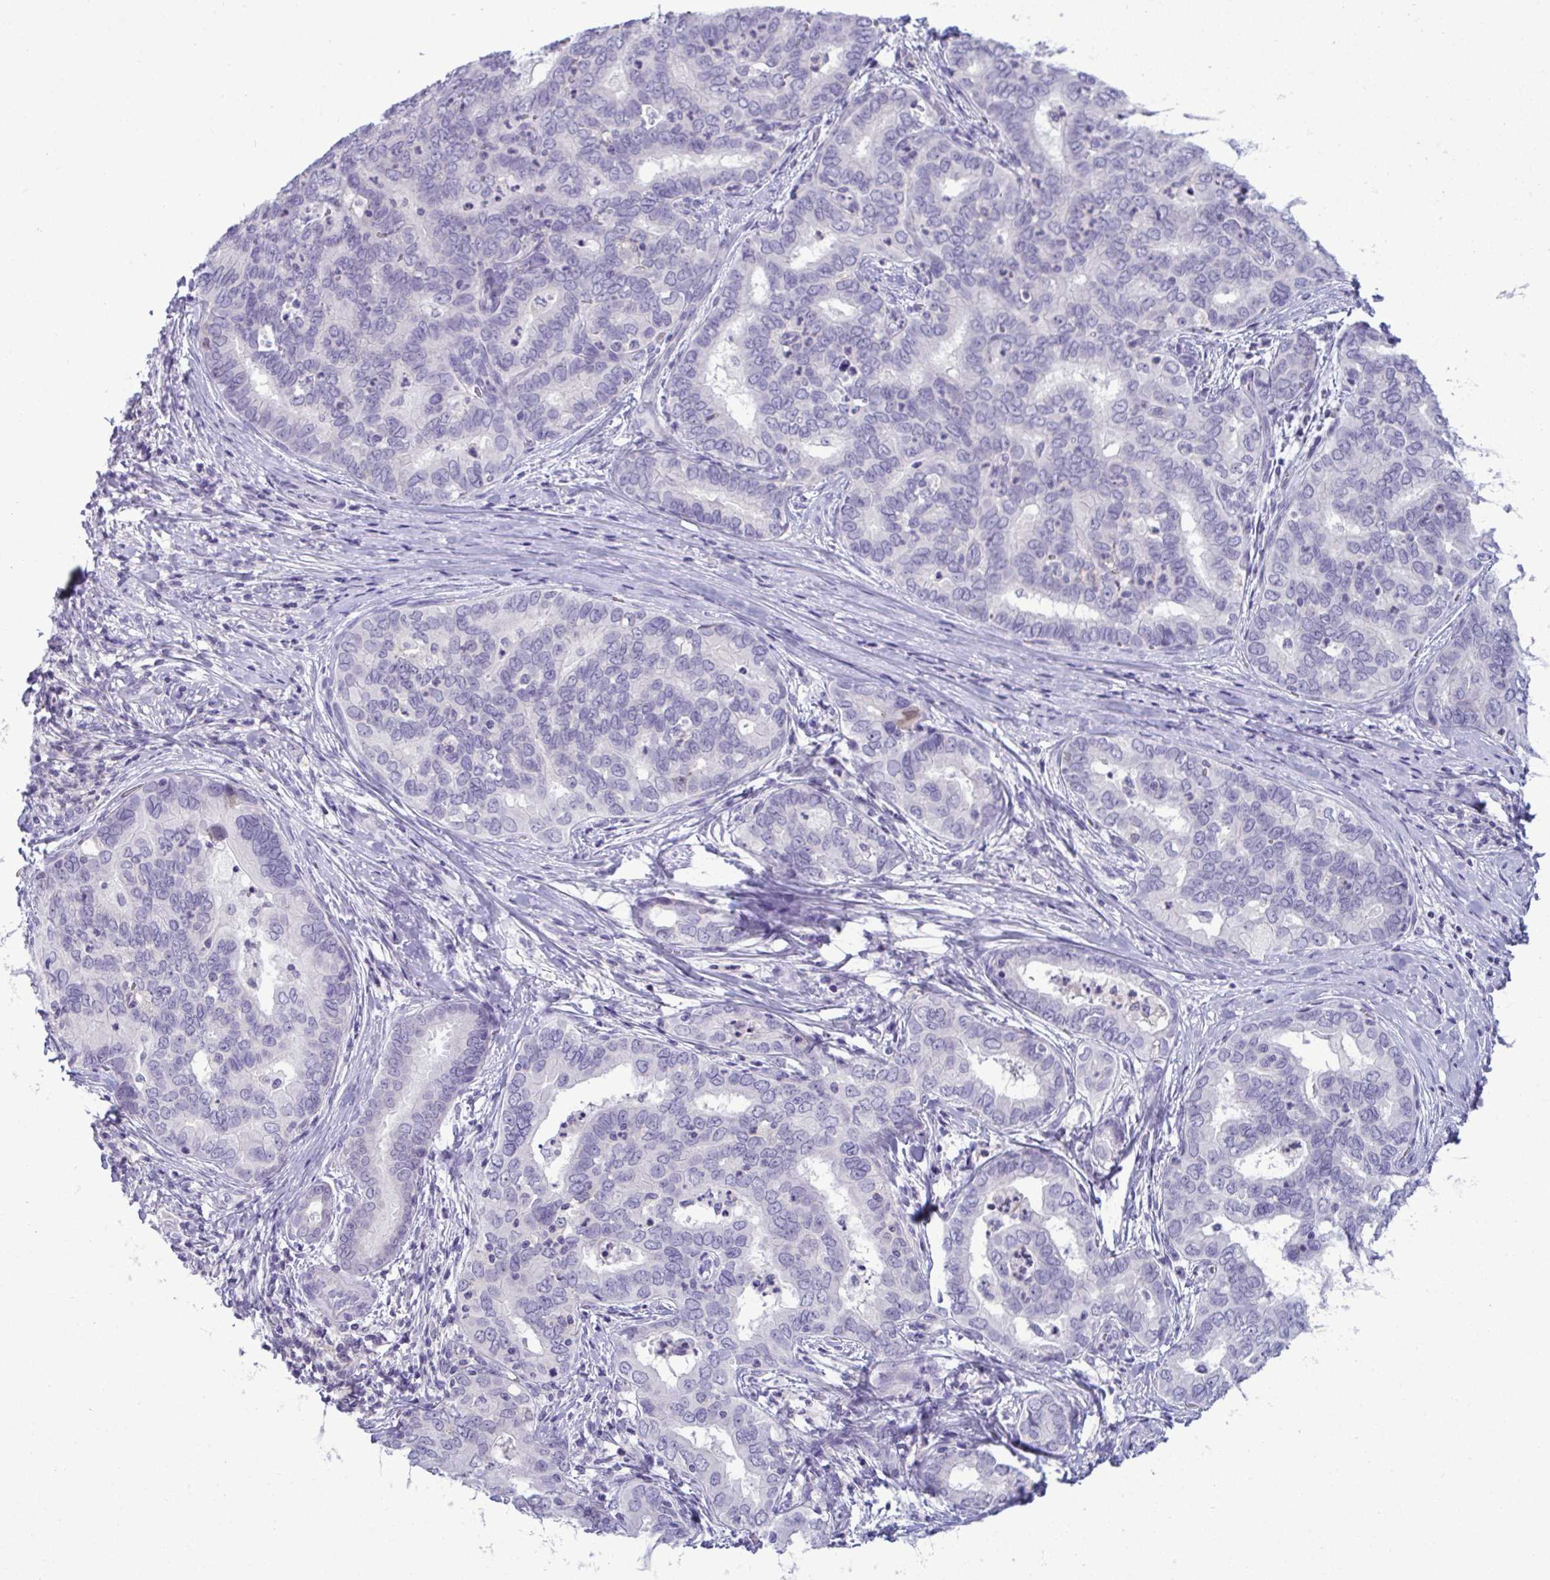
{"staining": {"intensity": "negative", "quantity": "none", "location": "none"}, "tissue": "liver cancer", "cell_type": "Tumor cells", "image_type": "cancer", "snomed": [{"axis": "morphology", "description": "Cholangiocarcinoma"}, {"axis": "topography", "description": "Liver"}], "caption": "Immunohistochemistry (IHC) of human cholangiocarcinoma (liver) reveals no staining in tumor cells. Nuclei are stained in blue.", "gene": "RGPD5", "patient": {"sex": "female", "age": 64}}